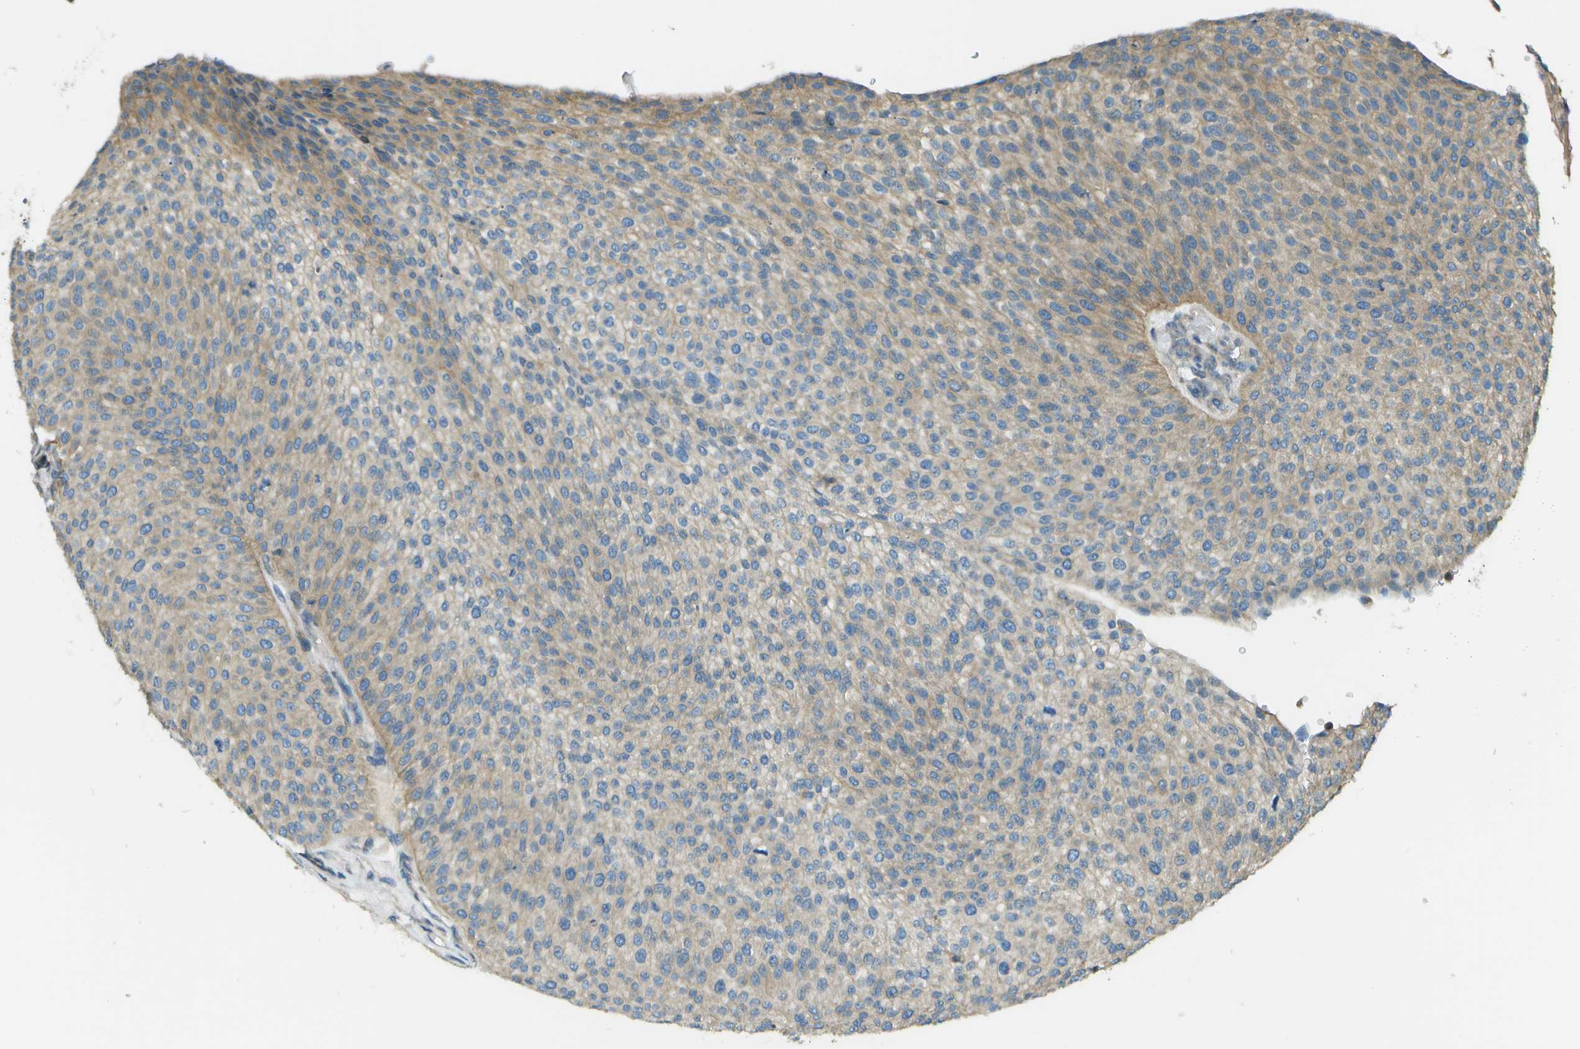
{"staining": {"intensity": "moderate", "quantity": "<25%", "location": "cytoplasmic/membranous"}, "tissue": "urothelial cancer", "cell_type": "Tumor cells", "image_type": "cancer", "snomed": [{"axis": "morphology", "description": "Urothelial carcinoma, Low grade"}, {"axis": "topography", "description": "Smooth muscle"}, {"axis": "topography", "description": "Urinary bladder"}], "caption": "A brown stain shows moderate cytoplasmic/membranous staining of a protein in urothelial carcinoma (low-grade) tumor cells.", "gene": "DNAJB11", "patient": {"sex": "male", "age": 60}}